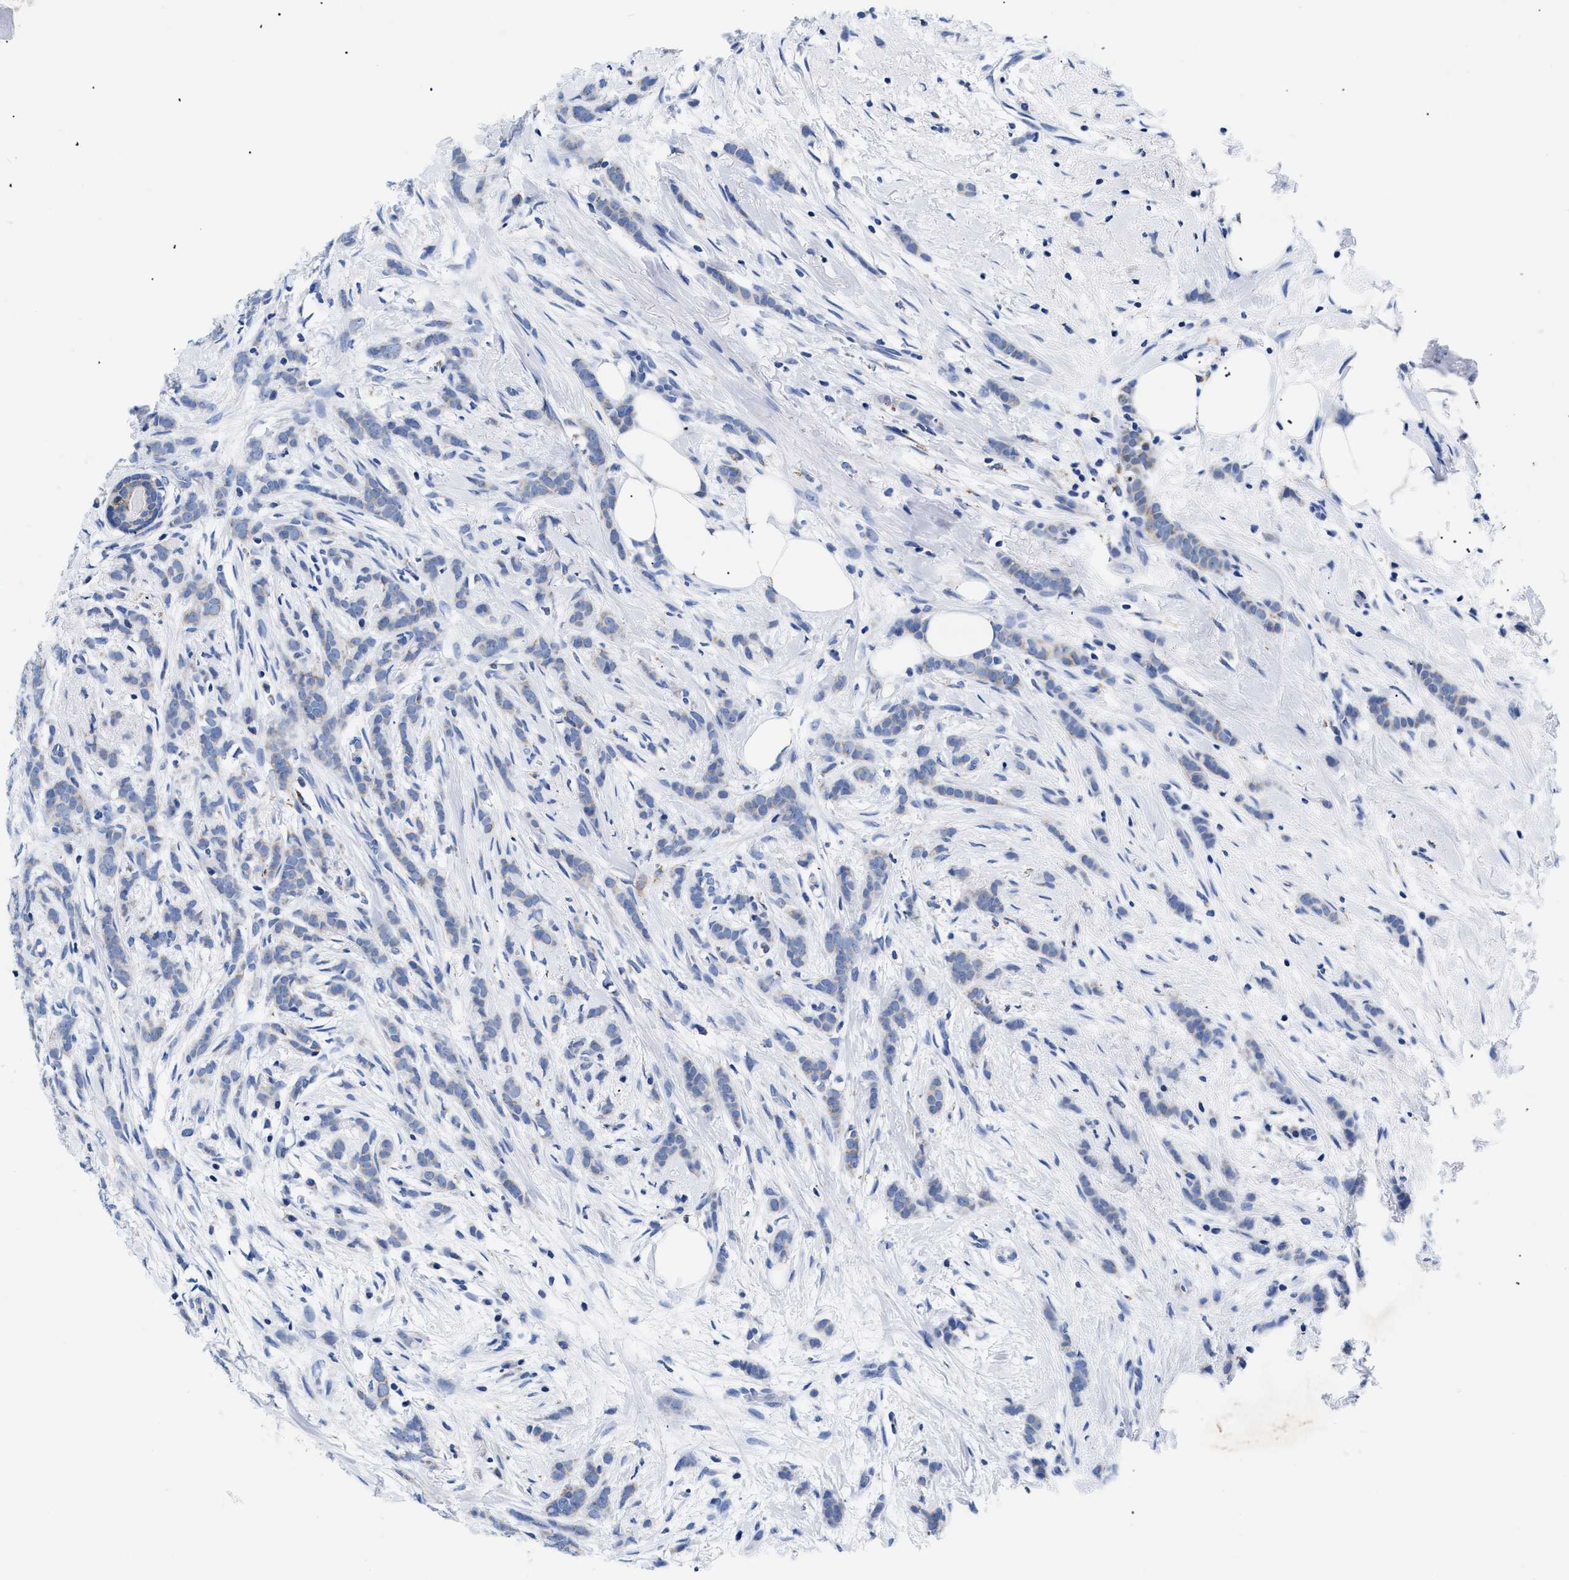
{"staining": {"intensity": "negative", "quantity": "none", "location": "none"}, "tissue": "breast cancer", "cell_type": "Tumor cells", "image_type": "cancer", "snomed": [{"axis": "morphology", "description": "Lobular carcinoma, in situ"}, {"axis": "morphology", "description": "Lobular carcinoma"}, {"axis": "topography", "description": "Breast"}], "caption": "Immunohistochemistry (IHC) of breast lobular carcinoma reveals no positivity in tumor cells. (Stains: DAB (3,3'-diaminobenzidine) immunohistochemistry (IHC) with hematoxylin counter stain, Microscopy: brightfield microscopy at high magnification).", "gene": "GPR149", "patient": {"sex": "female", "age": 41}}